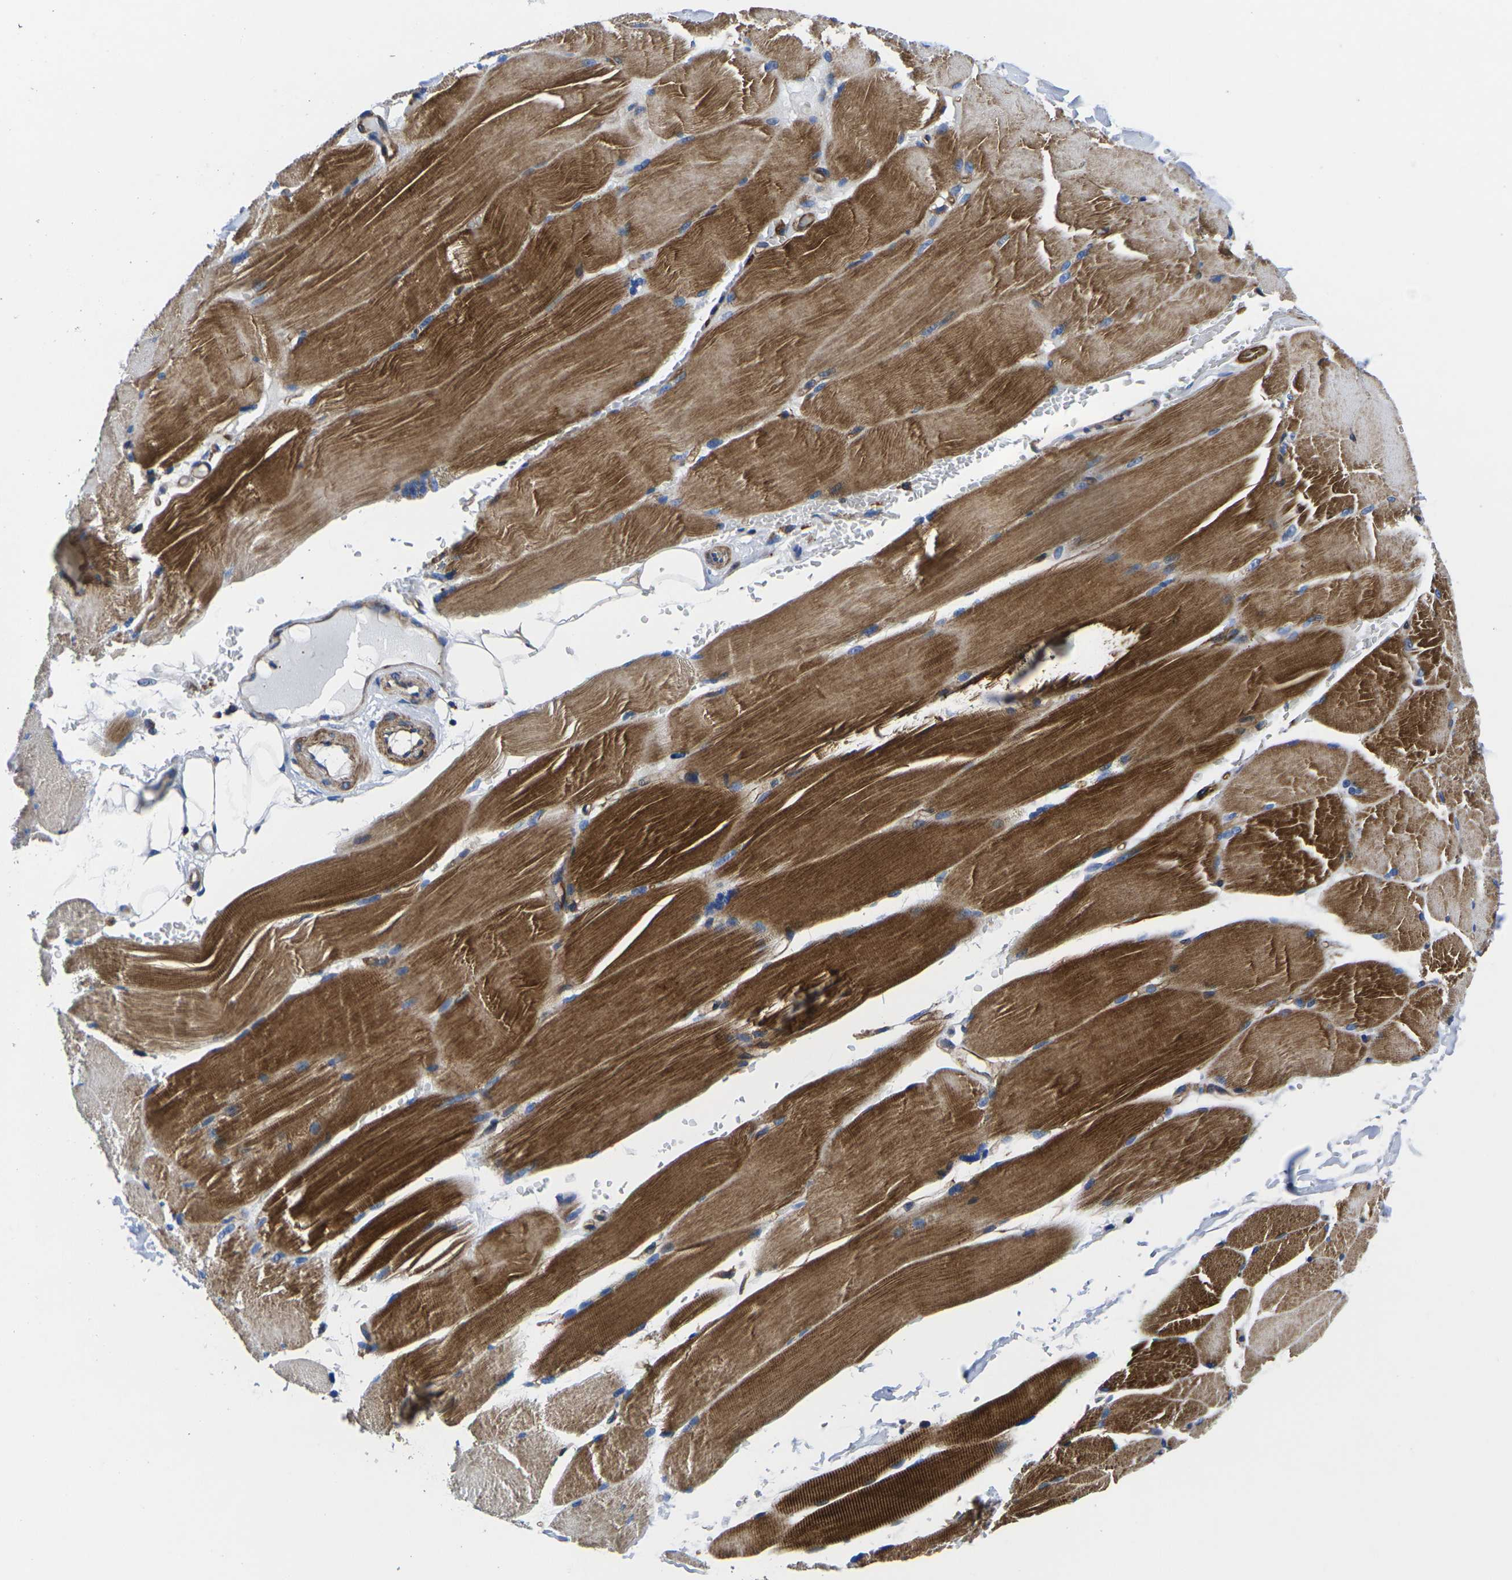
{"staining": {"intensity": "strong", "quantity": ">75%", "location": "cytoplasmic/membranous"}, "tissue": "skeletal muscle", "cell_type": "Myocytes", "image_type": "normal", "snomed": [{"axis": "morphology", "description": "Normal tissue, NOS"}, {"axis": "topography", "description": "Skin"}, {"axis": "topography", "description": "Skeletal muscle"}], "caption": "Myocytes reveal high levels of strong cytoplasmic/membranous positivity in about >75% of cells in unremarkable human skeletal muscle.", "gene": "GPR4", "patient": {"sex": "male", "age": 83}}